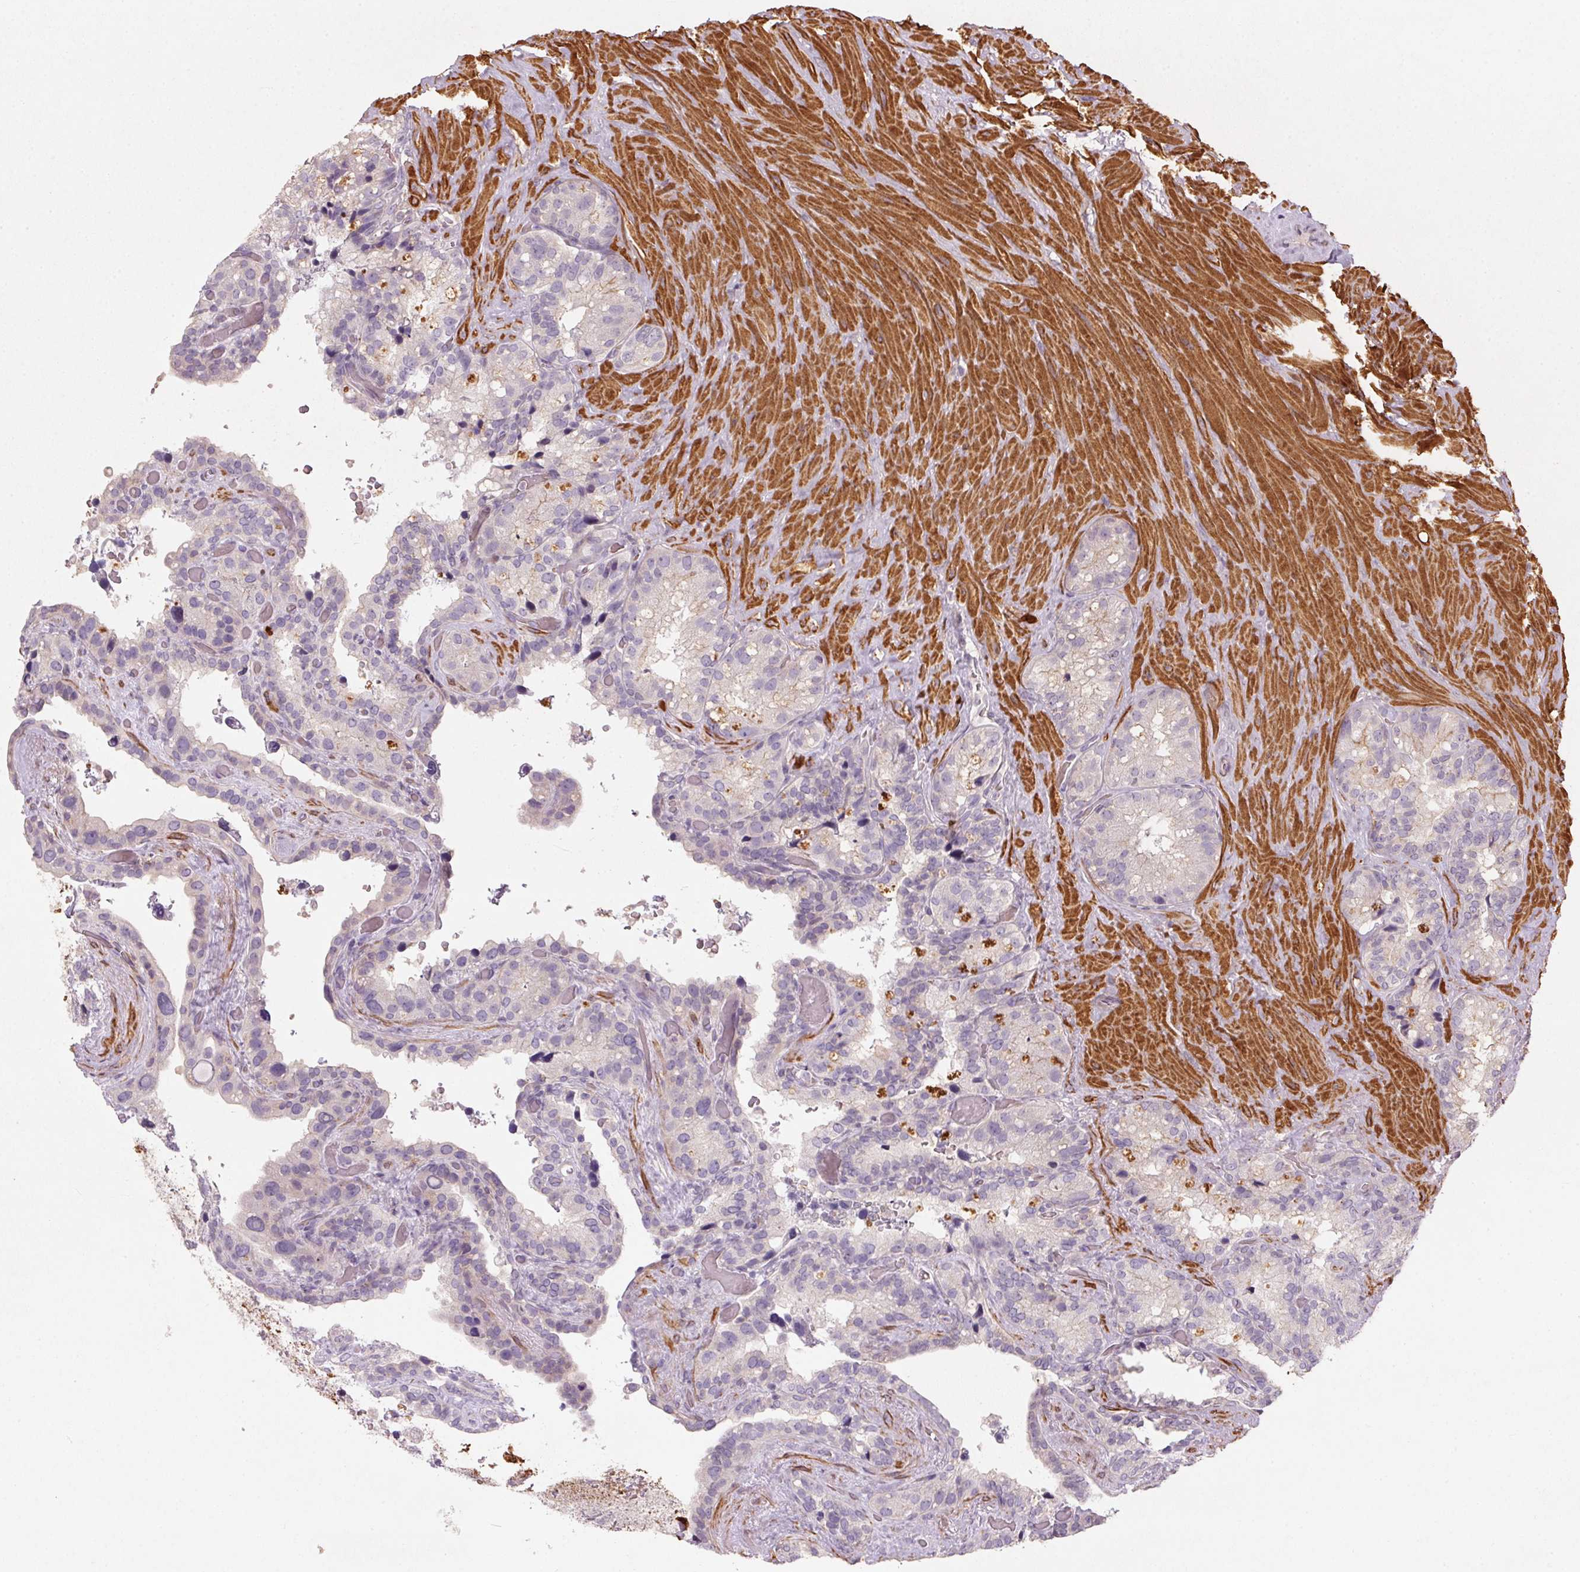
{"staining": {"intensity": "negative", "quantity": "none", "location": "none"}, "tissue": "seminal vesicle", "cell_type": "Glandular cells", "image_type": "normal", "snomed": [{"axis": "morphology", "description": "Normal tissue, NOS"}, {"axis": "topography", "description": "Seminal veicle"}], "caption": "High magnification brightfield microscopy of benign seminal vesicle stained with DAB (3,3'-diaminobenzidine) (brown) and counterstained with hematoxylin (blue): glandular cells show no significant positivity. The staining was performed using DAB to visualize the protein expression in brown, while the nuclei were stained in blue with hematoxylin (Magnification: 20x).", "gene": "KCNK15", "patient": {"sex": "male", "age": 60}}